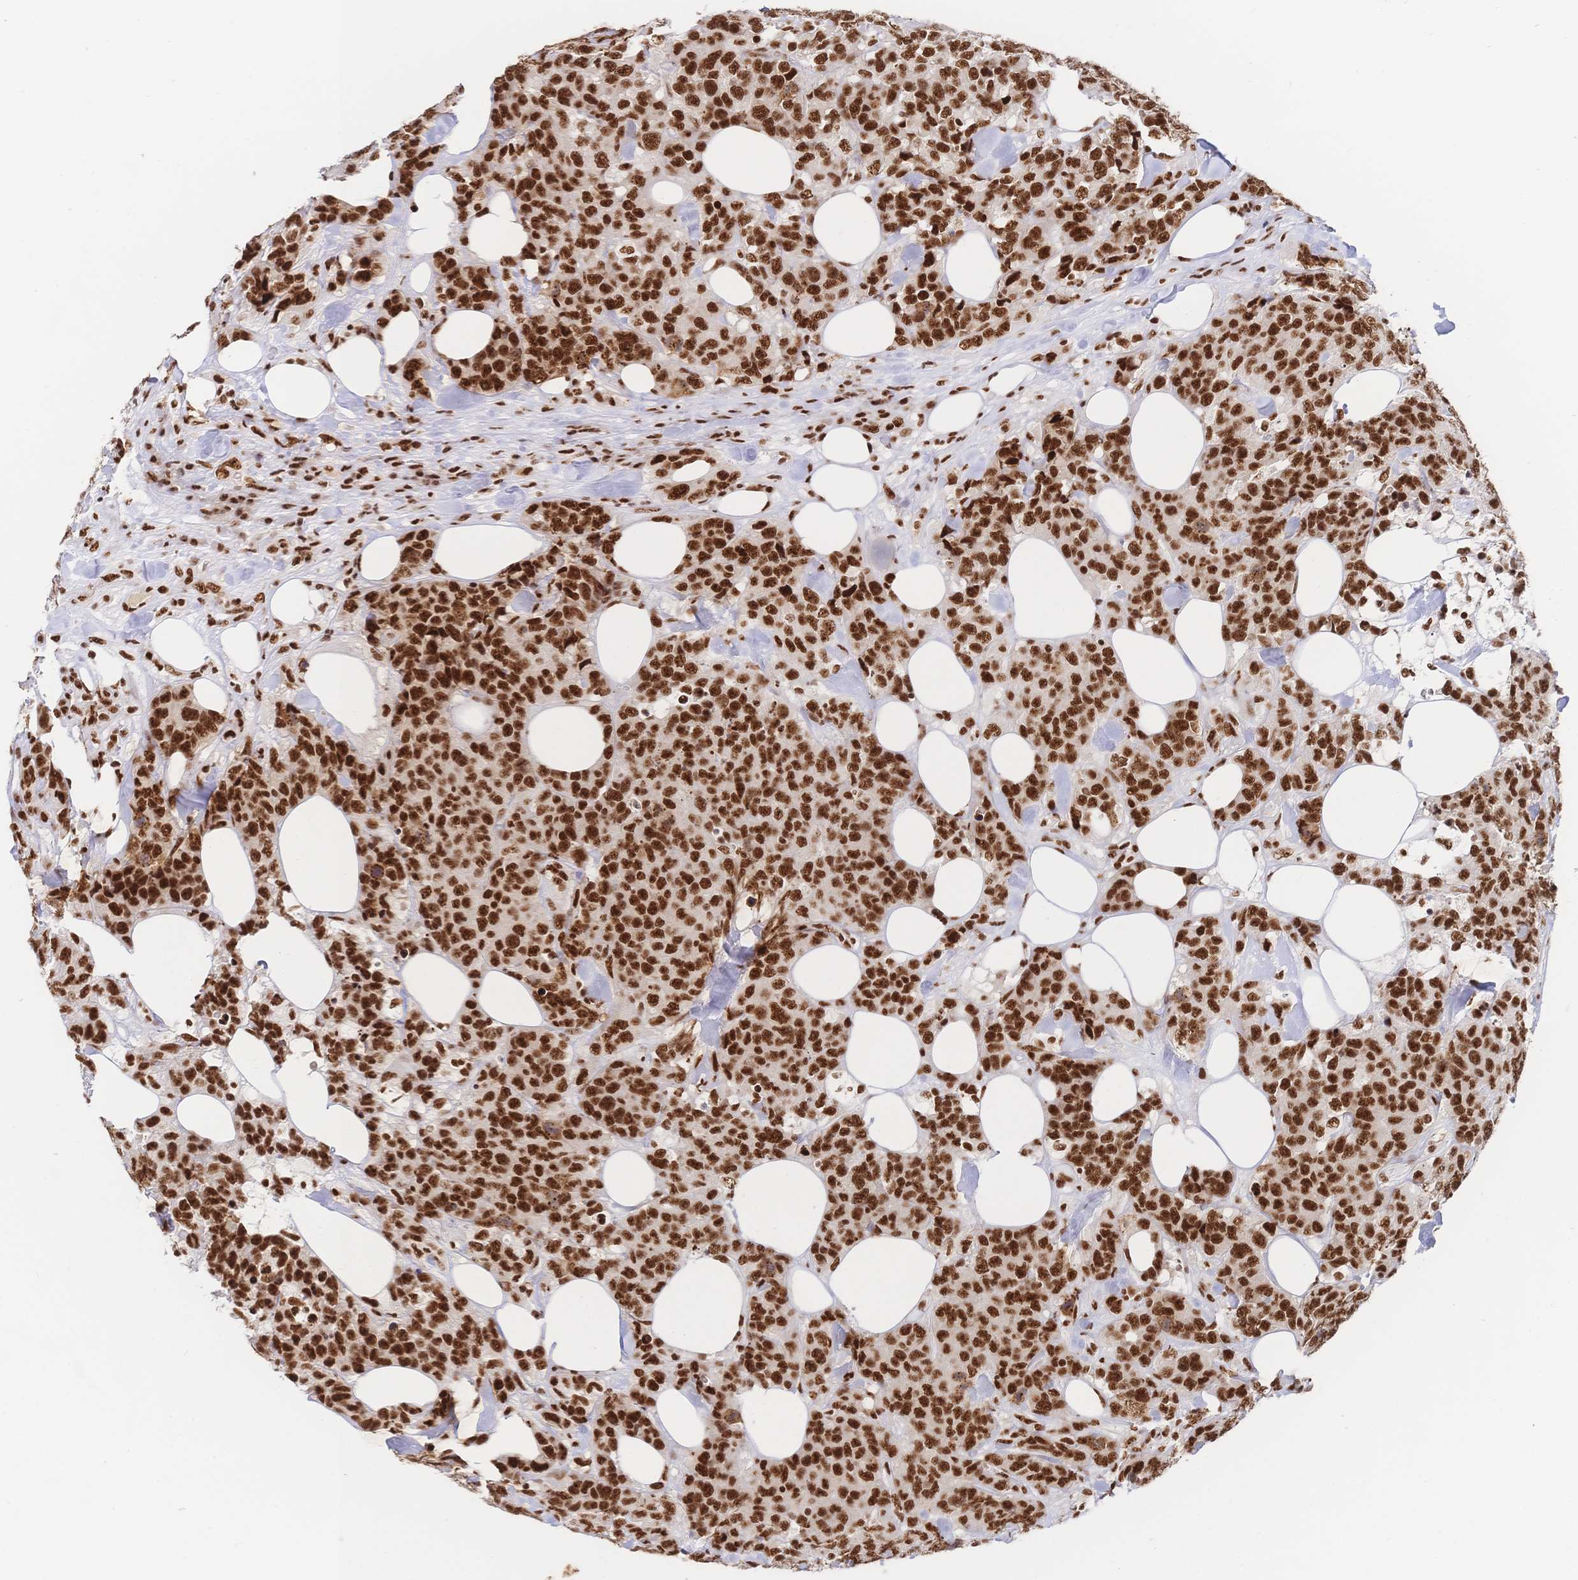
{"staining": {"intensity": "strong", "quantity": ">75%", "location": "nuclear"}, "tissue": "breast cancer", "cell_type": "Tumor cells", "image_type": "cancer", "snomed": [{"axis": "morphology", "description": "Lobular carcinoma"}, {"axis": "topography", "description": "Breast"}], "caption": "Protein staining reveals strong nuclear staining in approximately >75% of tumor cells in breast cancer. (Stains: DAB (3,3'-diaminobenzidine) in brown, nuclei in blue, Microscopy: brightfield microscopy at high magnification).", "gene": "SRSF1", "patient": {"sex": "female", "age": 59}}